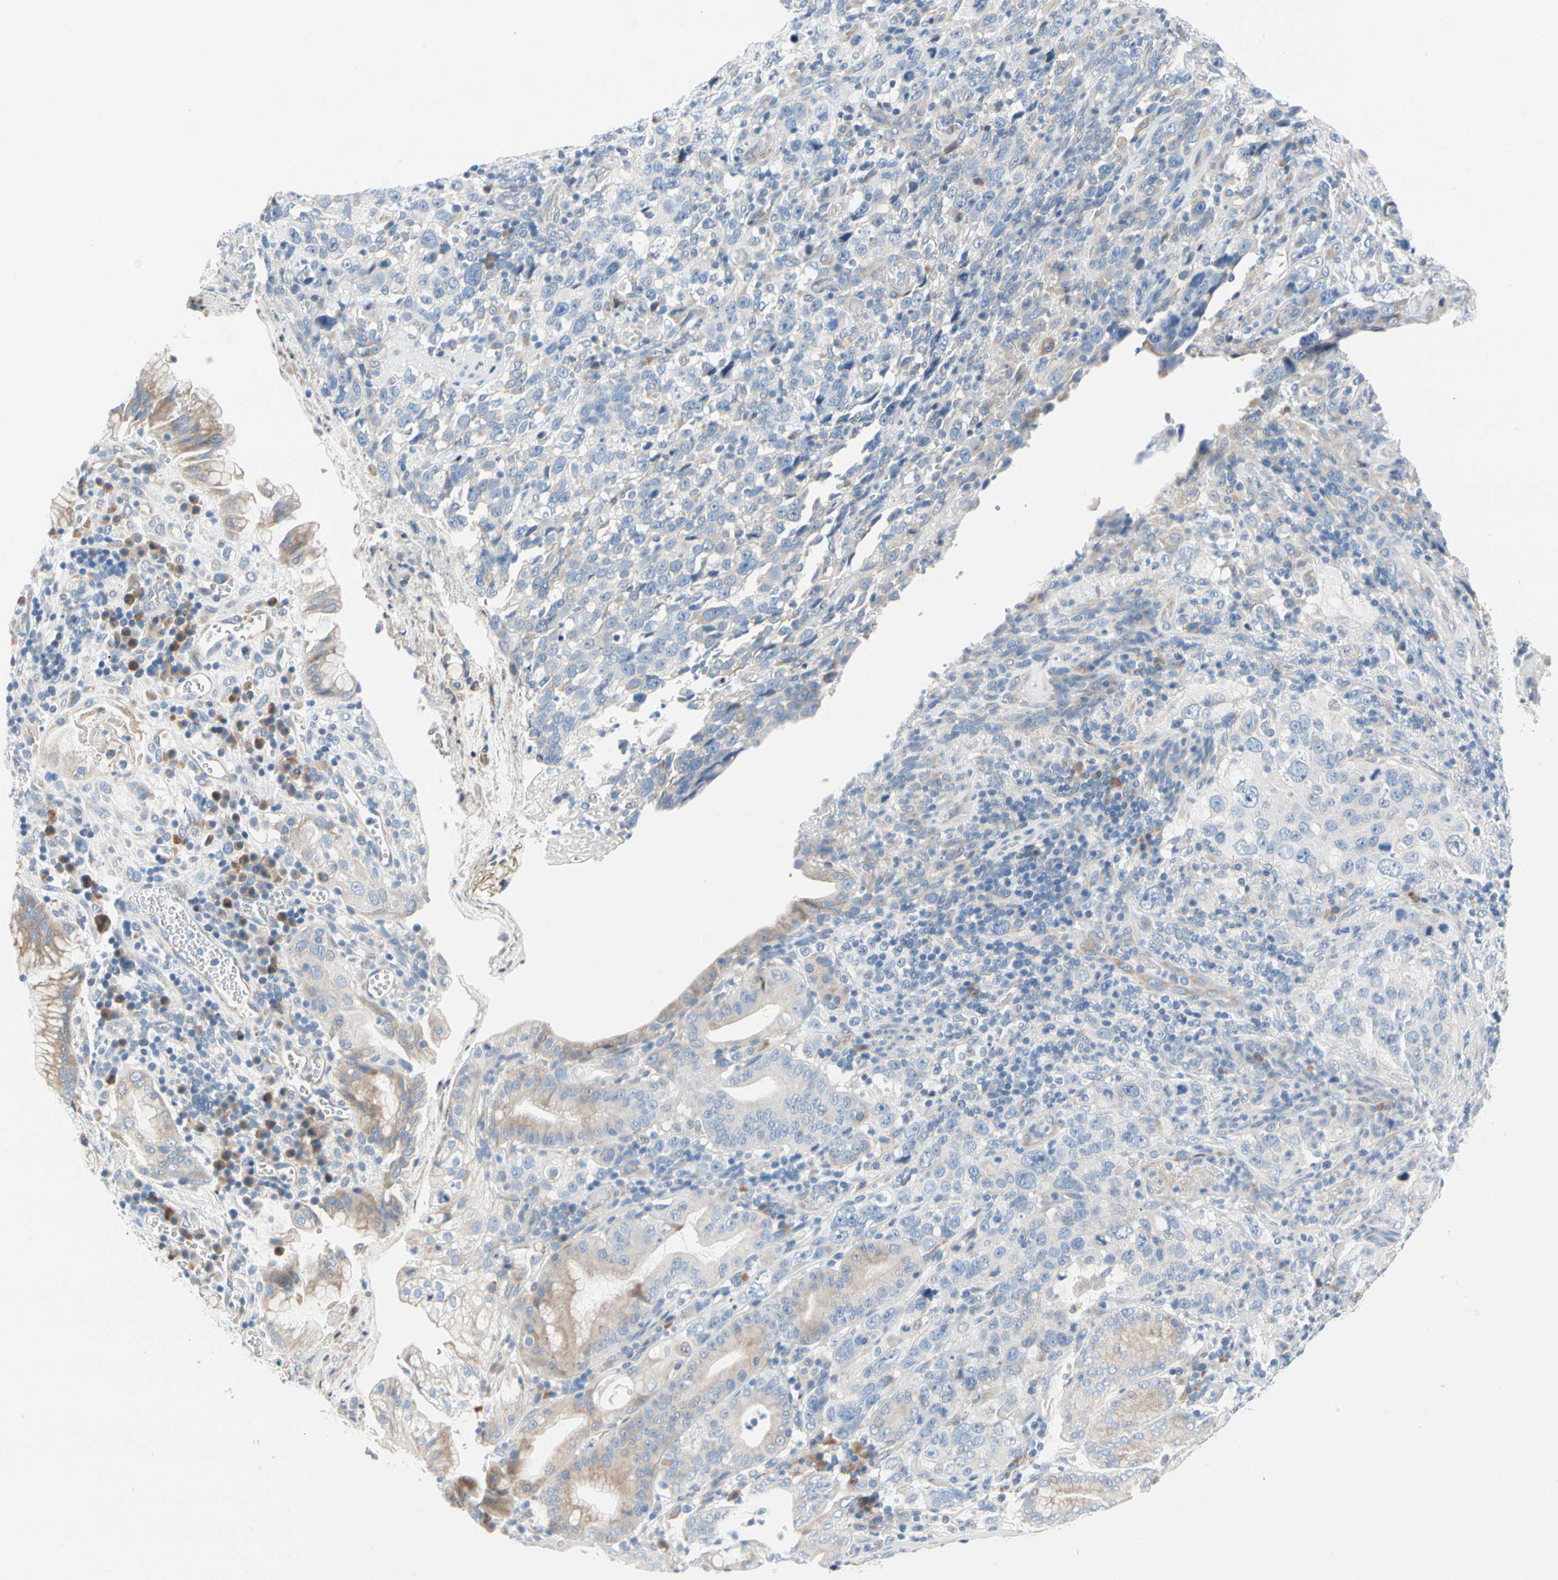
{"staining": {"intensity": "weak", "quantity": "<25%", "location": "cytoplasmic/membranous"}, "tissue": "stomach cancer", "cell_type": "Tumor cells", "image_type": "cancer", "snomed": [{"axis": "morphology", "description": "Normal tissue, NOS"}, {"axis": "morphology", "description": "Adenocarcinoma, NOS"}, {"axis": "topography", "description": "Stomach"}], "caption": "An immunohistochemistry (IHC) photomicrograph of stomach cancer (adenocarcinoma) is shown. There is no staining in tumor cells of stomach cancer (adenocarcinoma).", "gene": "STXBP1", "patient": {"sex": "male", "age": 48}}